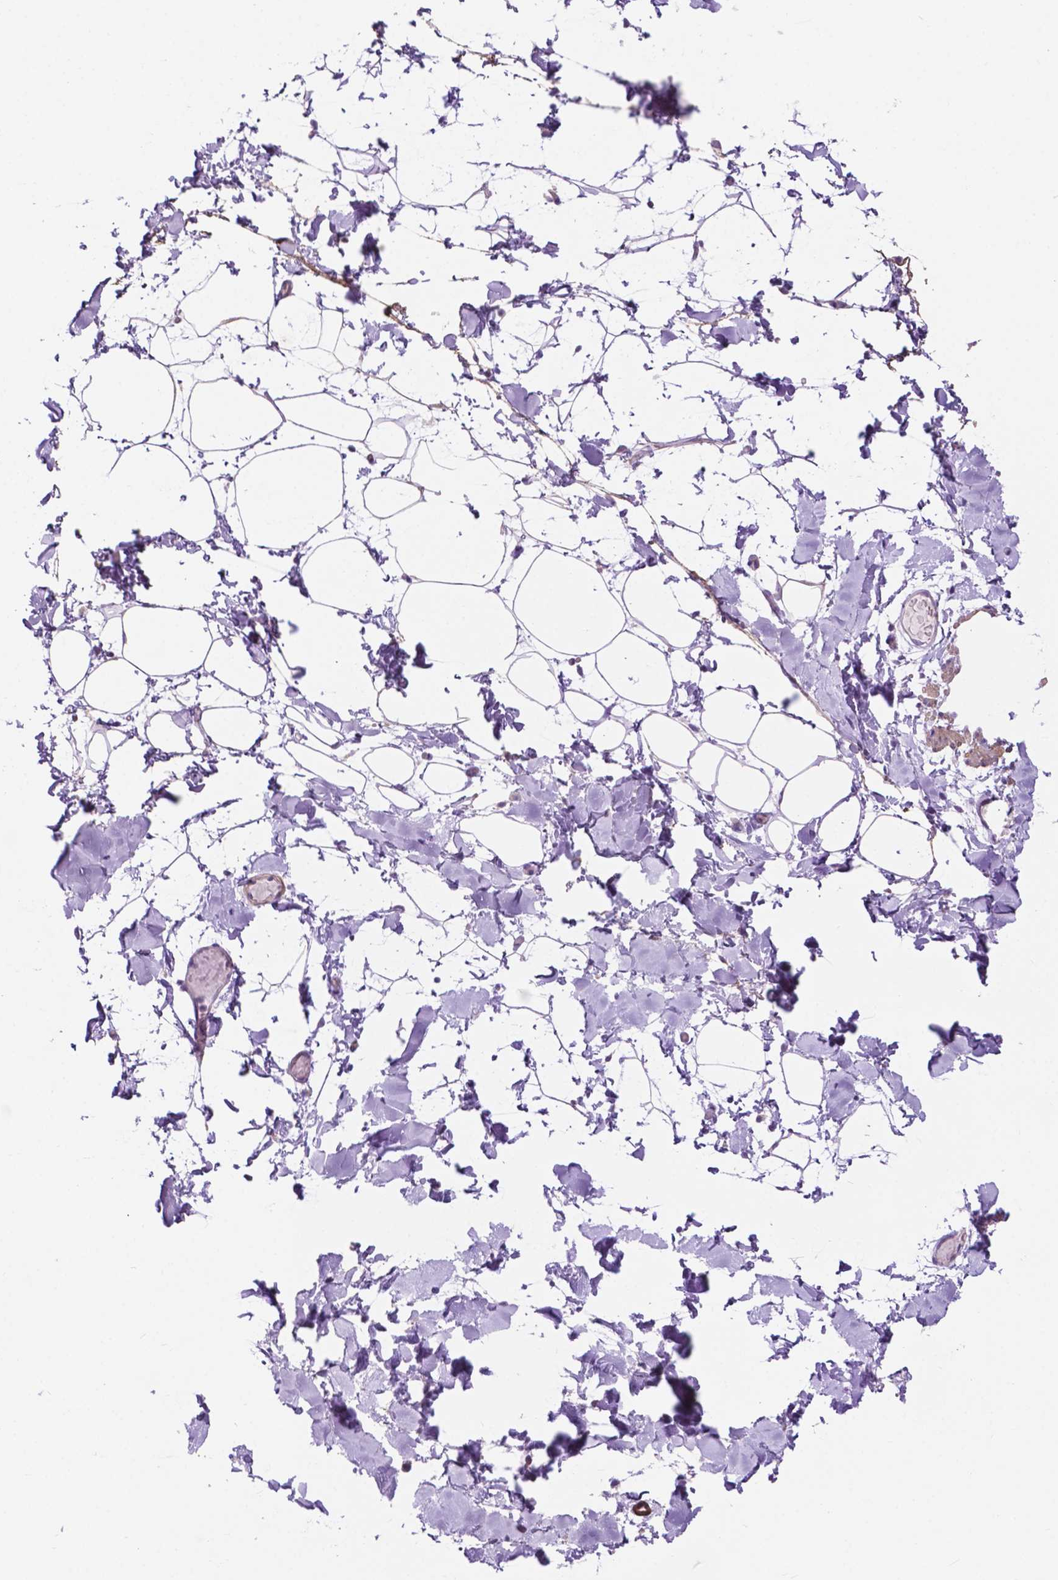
{"staining": {"intensity": "negative", "quantity": "none", "location": "none"}, "tissue": "adipose tissue", "cell_type": "Adipocytes", "image_type": "normal", "snomed": [{"axis": "morphology", "description": "Normal tissue, NOS"}, {"axis": "topography", "description": "Gallbladder"}, {"axis": "topography", "description": "Peripheral nerve tissue"}], "caption": "Immunohistochemical staining of benign adipose tissue shows no significant expression in adipocytes. (DAB (3,3'-diaminobenzidine) immunohistochemistry (IHC), high magnification).", "gene": "ACY3", "patient": {"sex": "female", "age": 45}}